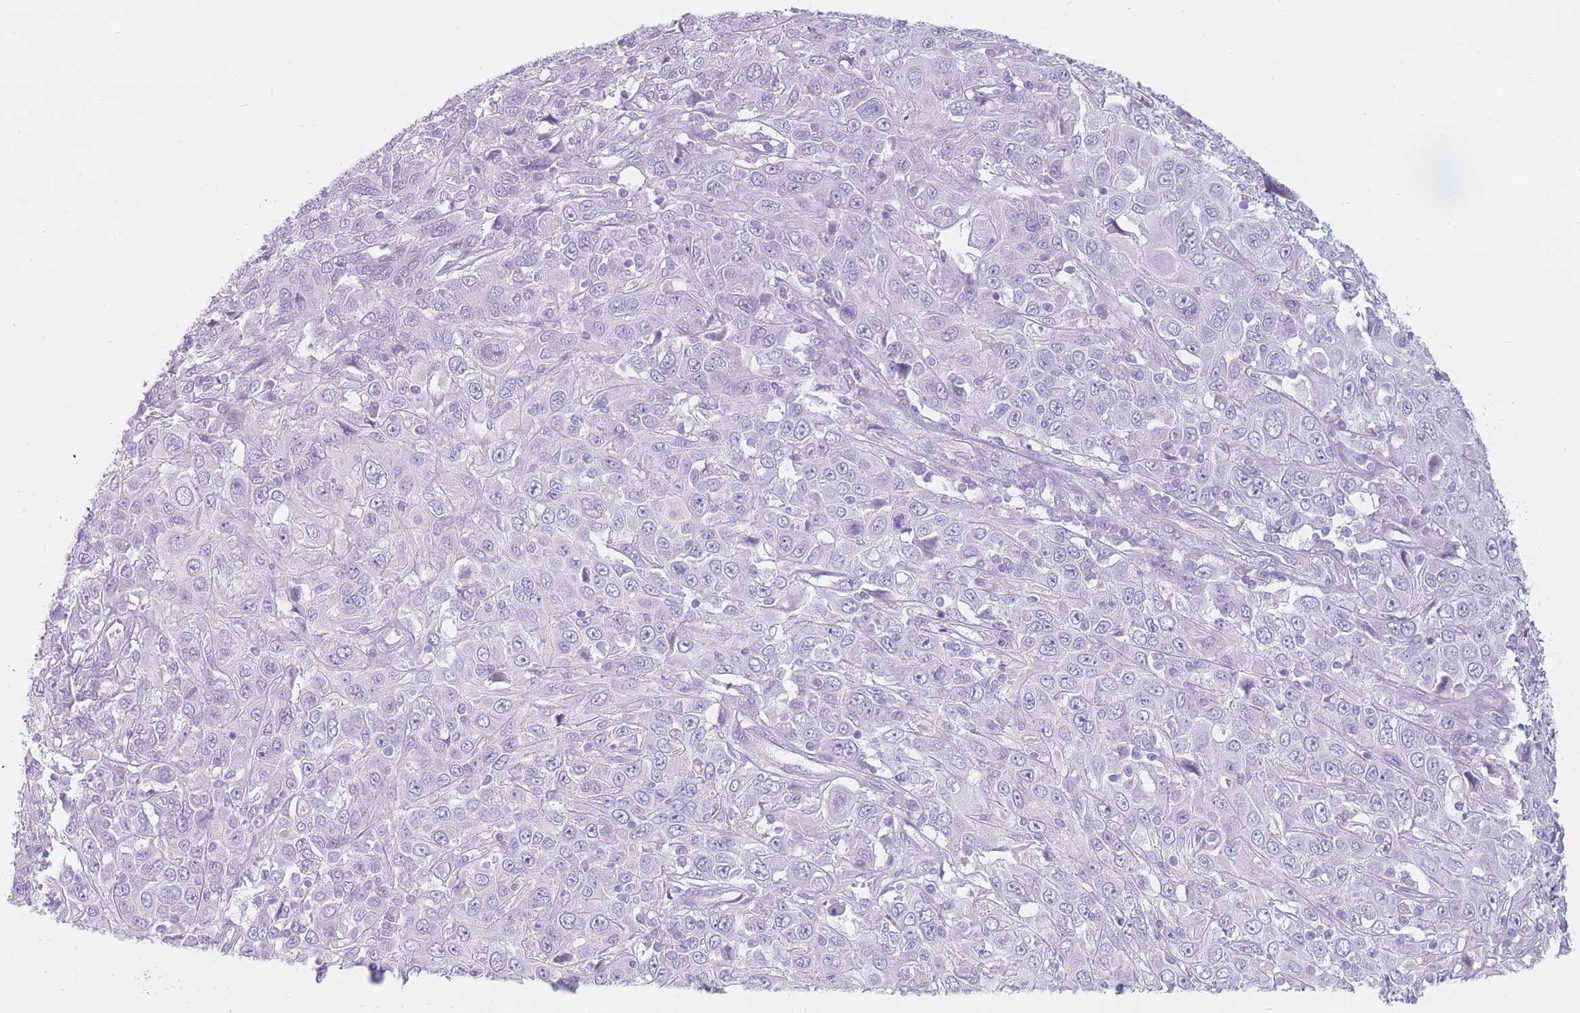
{"staining": {"intensity": "negative", "quantity": "none", "location": "none"}, "tissue": "cervical cancer", "cell_type": "Tumor cells", "image_type": "cancer", "snomed": [{"axis": "morphology", "description": "Squamous cell carcinoma, NOS"}, {"axis": "topography", "description": "Cervix"}], "caption": "Immunohistochemistry (IHC) histopathology image of cervical cancer (squamous cell carcinoma) stained for a protein (brown), which demonstrates no staining in tumor cells.", "gene": "UPK1A", "patient": {"sex": "female", "age": 46}}